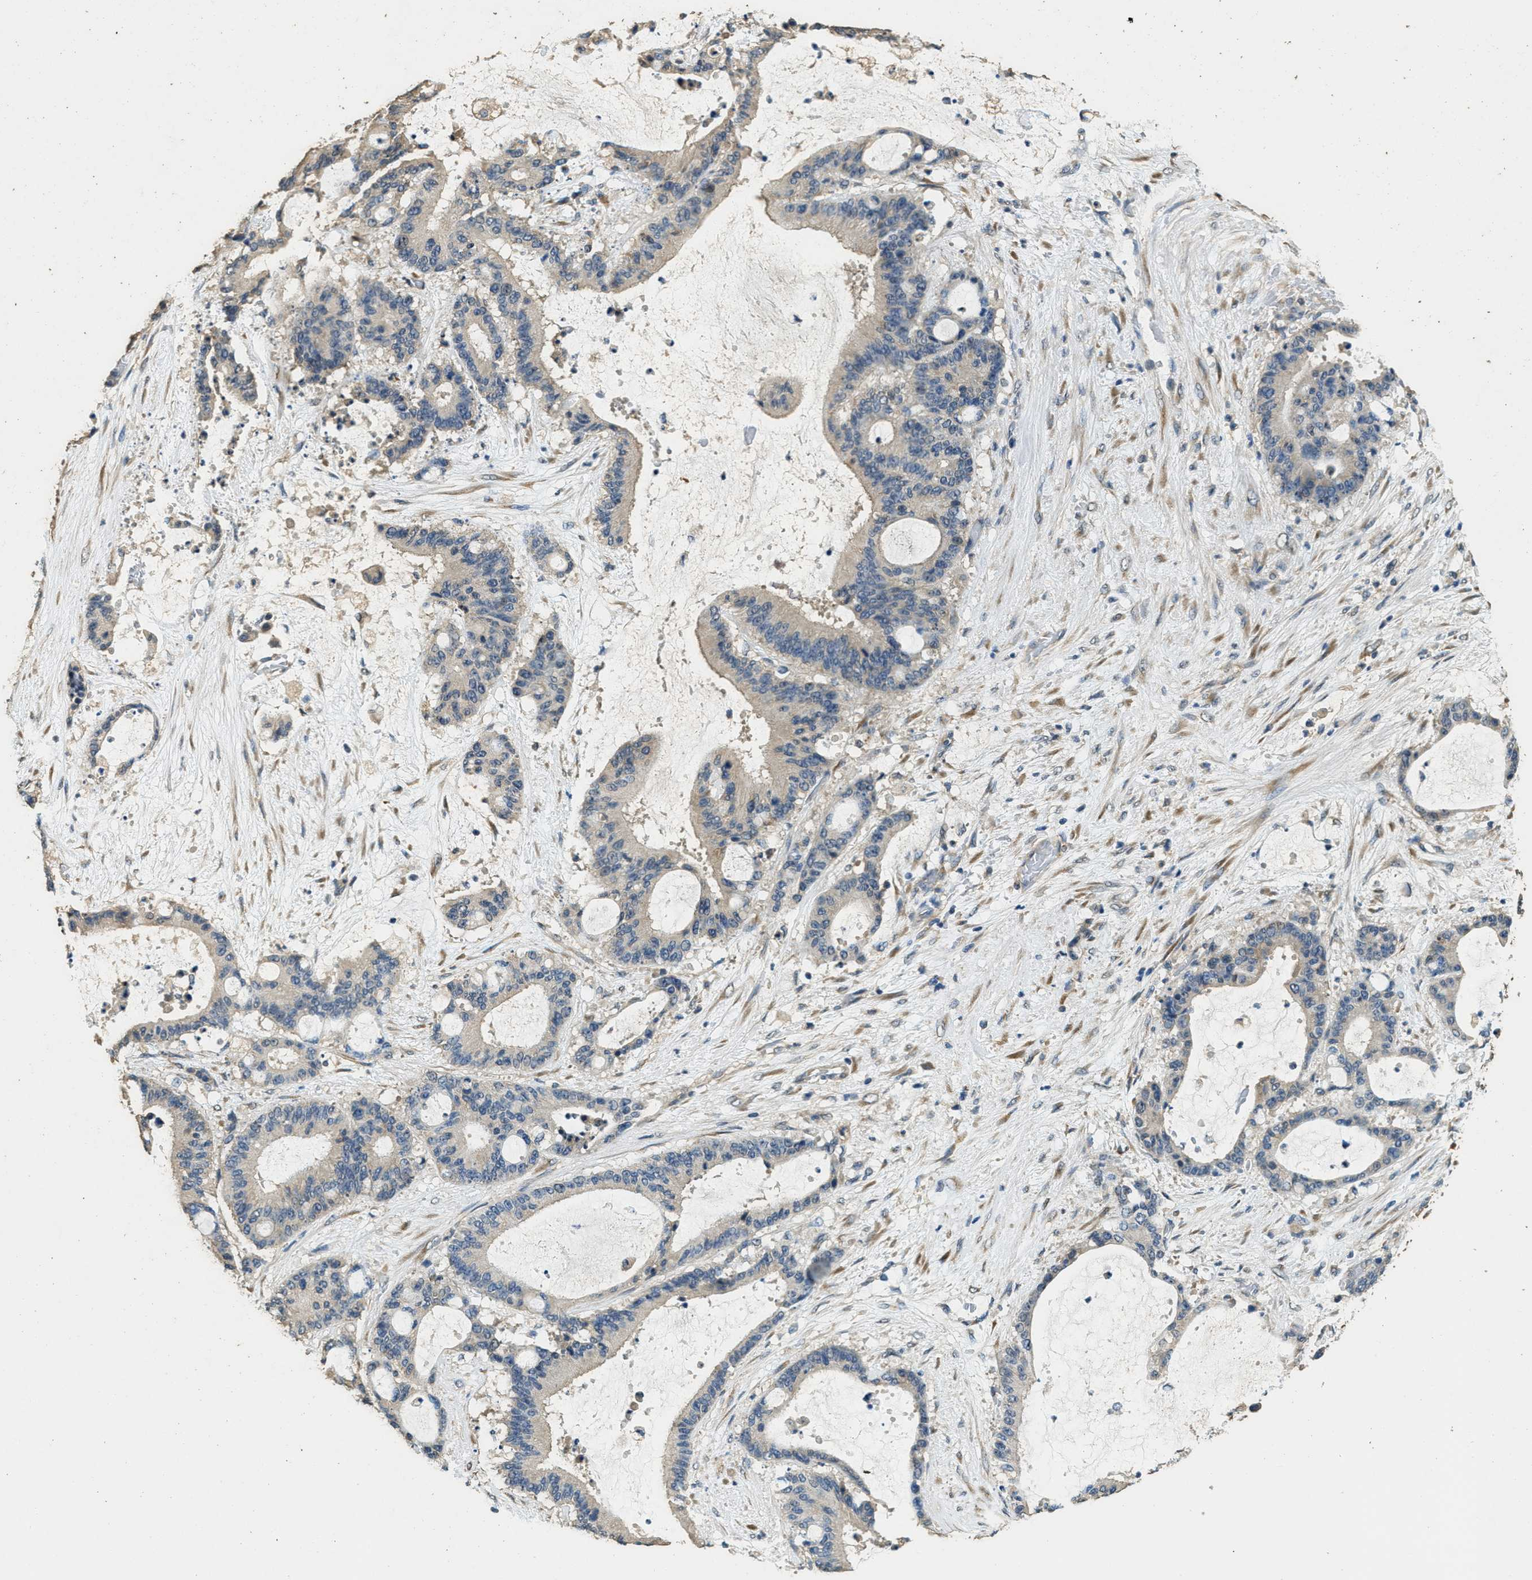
{"staining": {"intensity": "negative", "quantity": "none", "location": "none"}, "tissue": "liver cancer", "cell_type": "Tumor cells", "image_type": "cancer", "snomed": [{"axis": "morphology", "description": "Cholangiocarcinoma"}, {"axis": "topography", "description": "Liver"}], "caption": "Immunohistochemistry of human cholangiocarcinoma (liver) reveals no expression in tumor cells.", "gene": "RAB6B", "patient": {"sex": "female", "age": 73}}